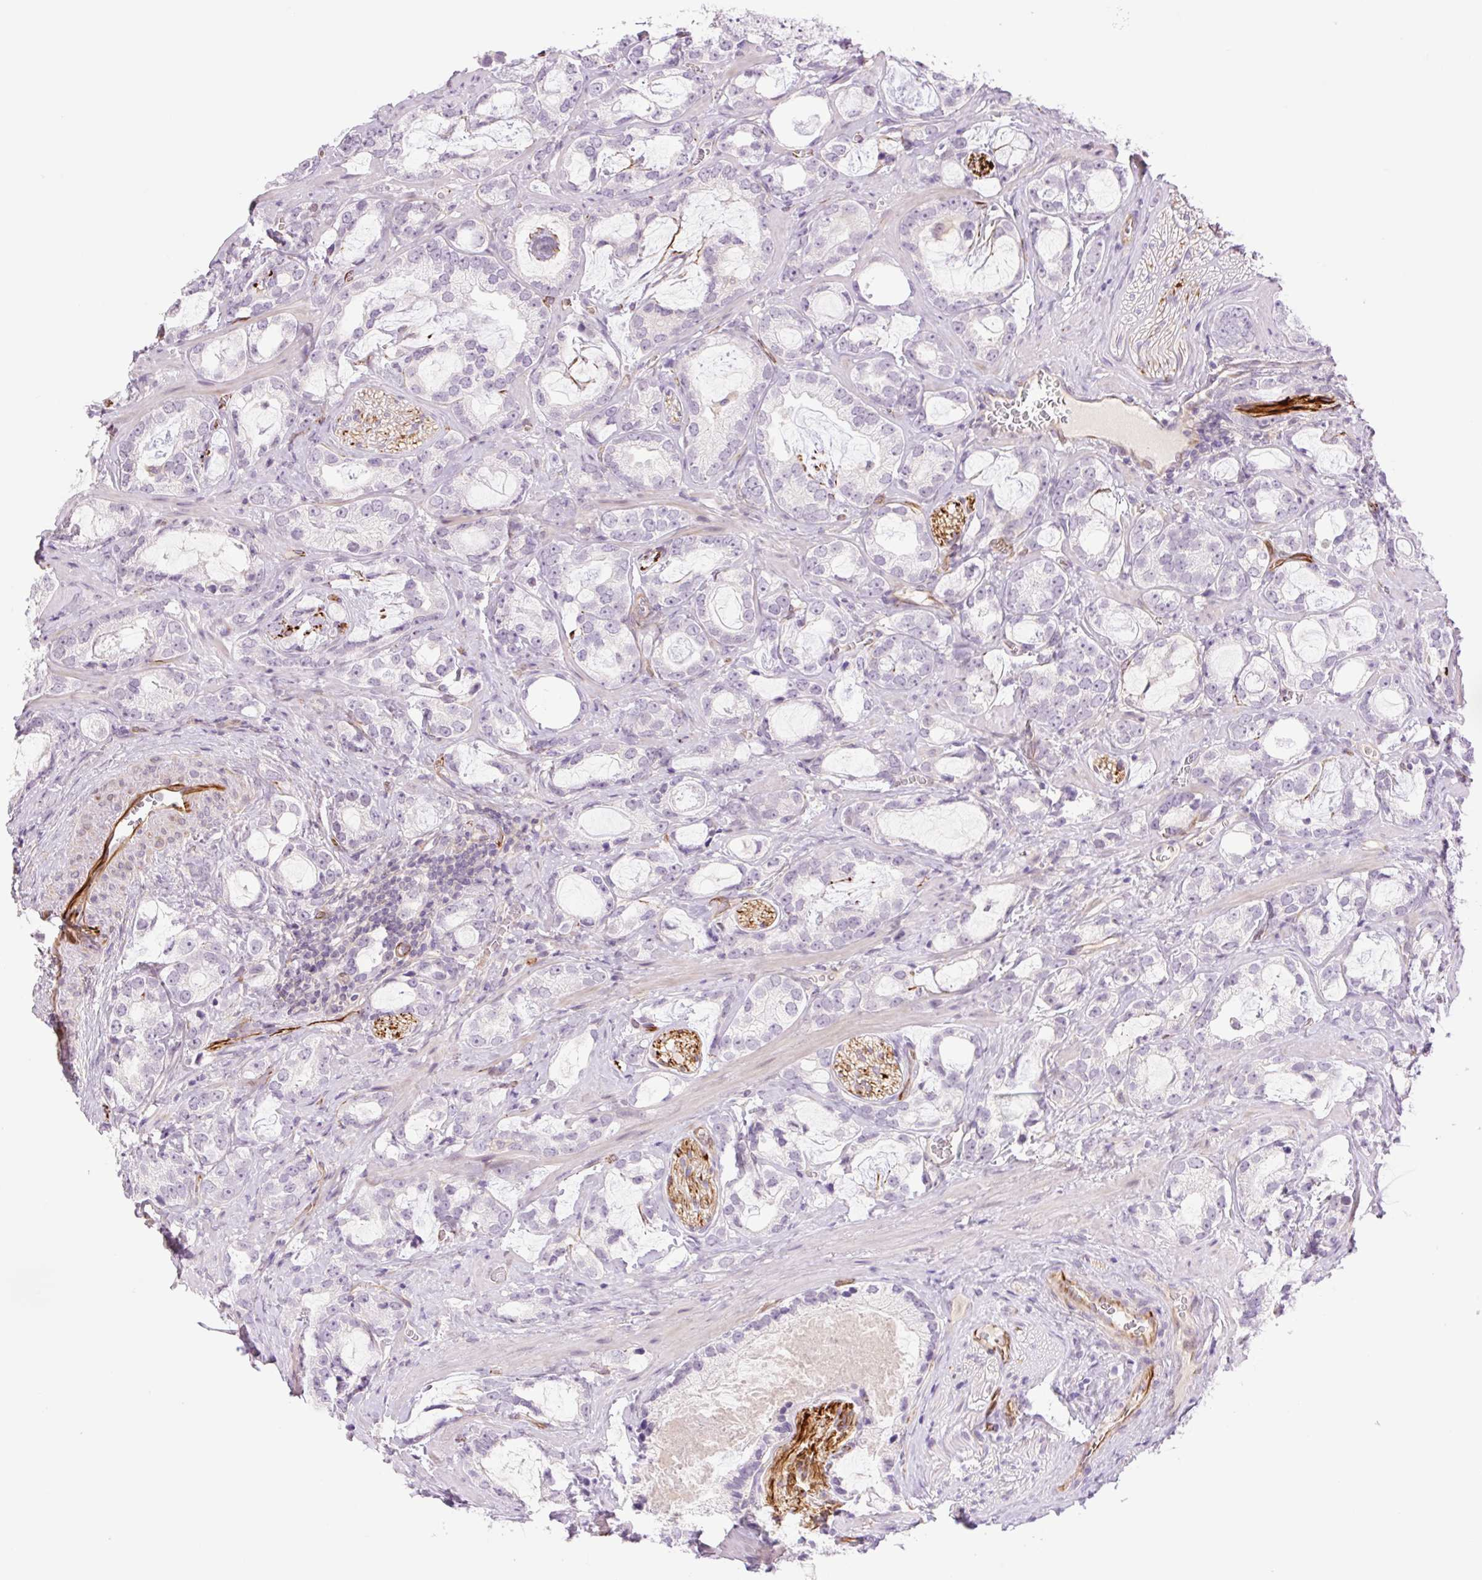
{"staining": {"intensity": "negative", "quantity": "none", "location": "none"}, "tissue": "prostate cancer", "cell_type": "Tumor cells", "image_type": "cancer", "snomed": [{"axis": "morphology", "description": "Adenocarcinoma, Medium grade"}, {"axis": "topography", "description": "Prostate"}], "caption": "A histopathology image of prostate cancer stained for a protein exhibits no brown staining in tumor cells.", "gene": "ZFYVE21", "patient": {"sex": "male", "age": 57}}